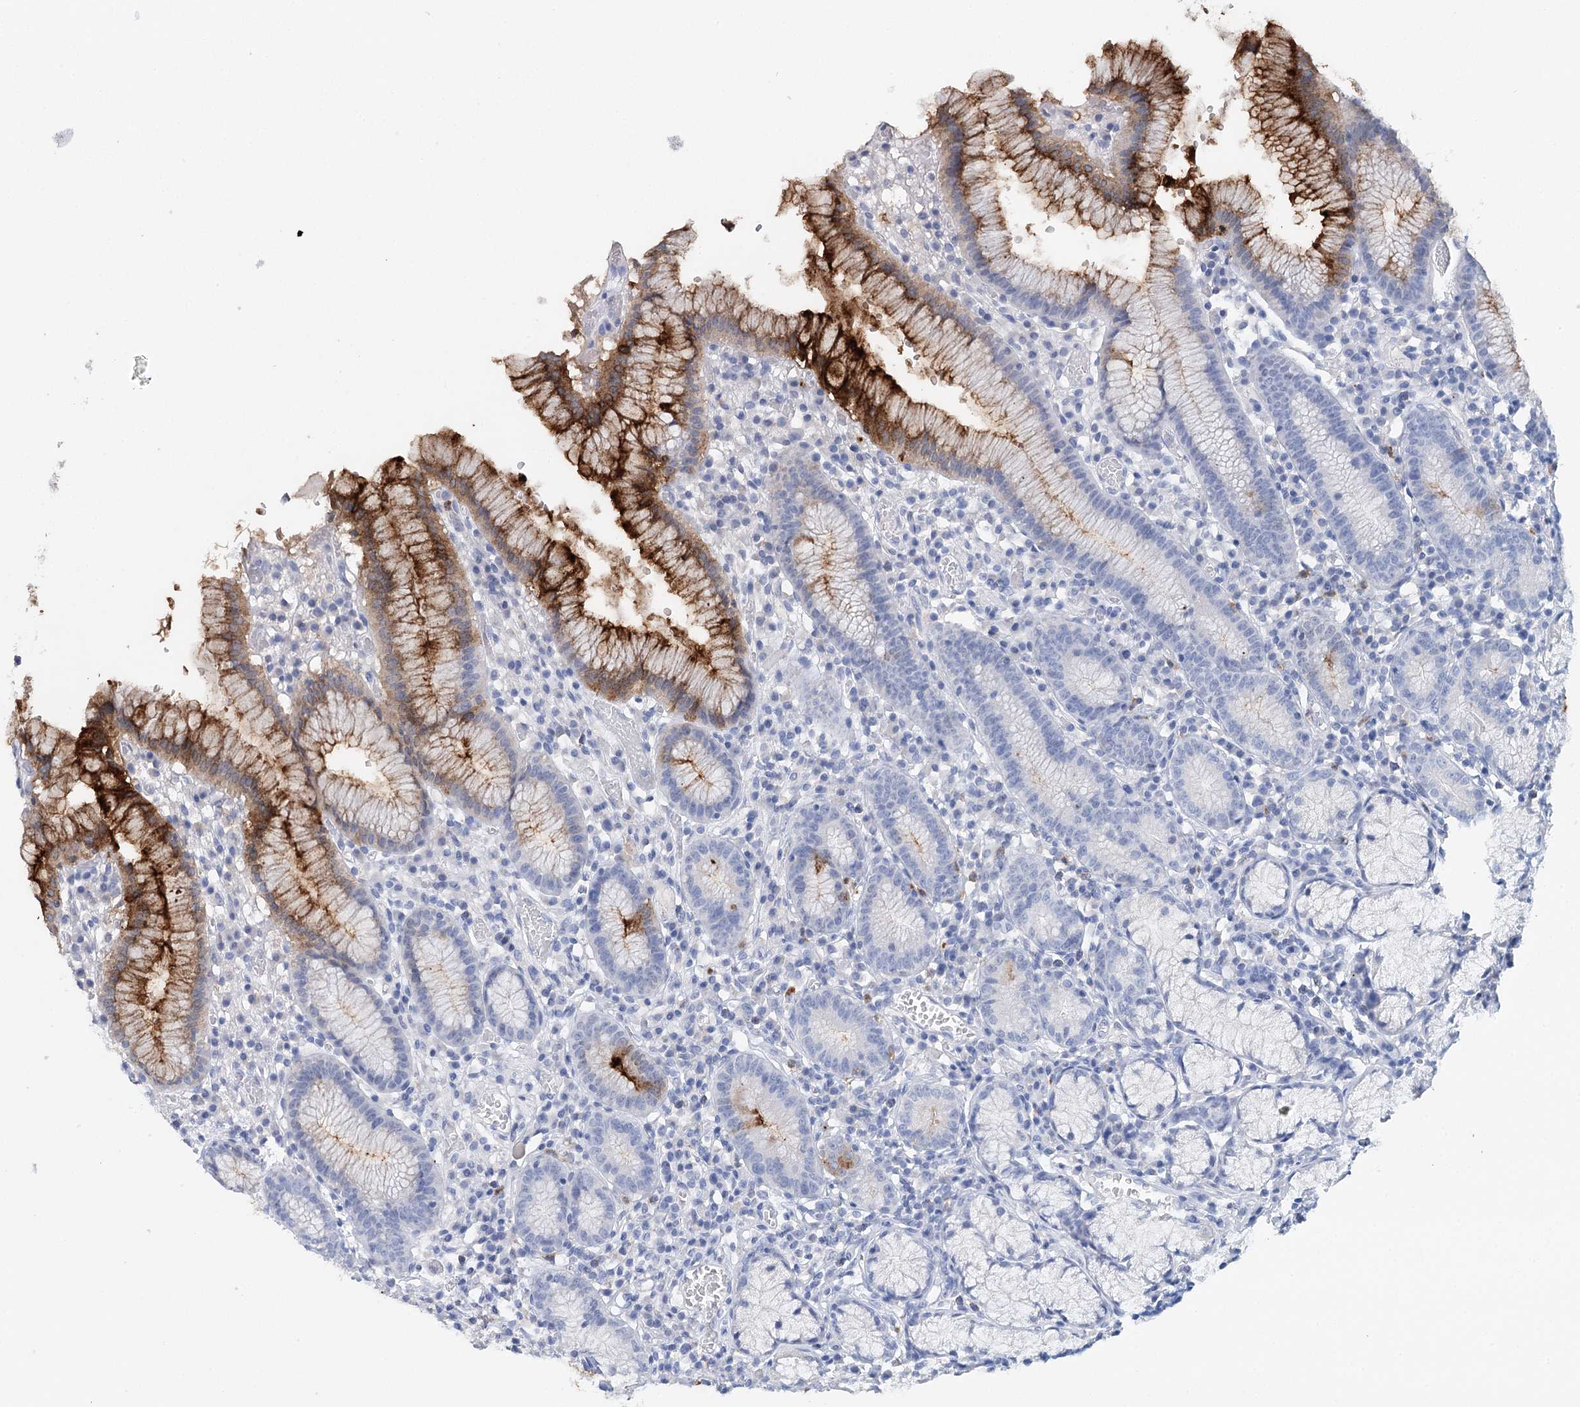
{"staining": {"intensity": "strong", "quantity": "<25%", "location": "cytoplasmic/membranous"}, "tissue": "stomach", "cell_type": "Glandular cells", "image_type": "normal", "snomed": [{"axis": "morphology", "description": "Normal tissue, NOS"}, {"axis": "topography", "description": "Stomach"}], "caption": "This is a photomicrograph of immunohistochemistry staining of normal stomach, which shows strong staining in the cytoplasmic/membranous of glandular cells.", "gene": "CEACAM8", "patient": {"sex": "male", "age": 55}}